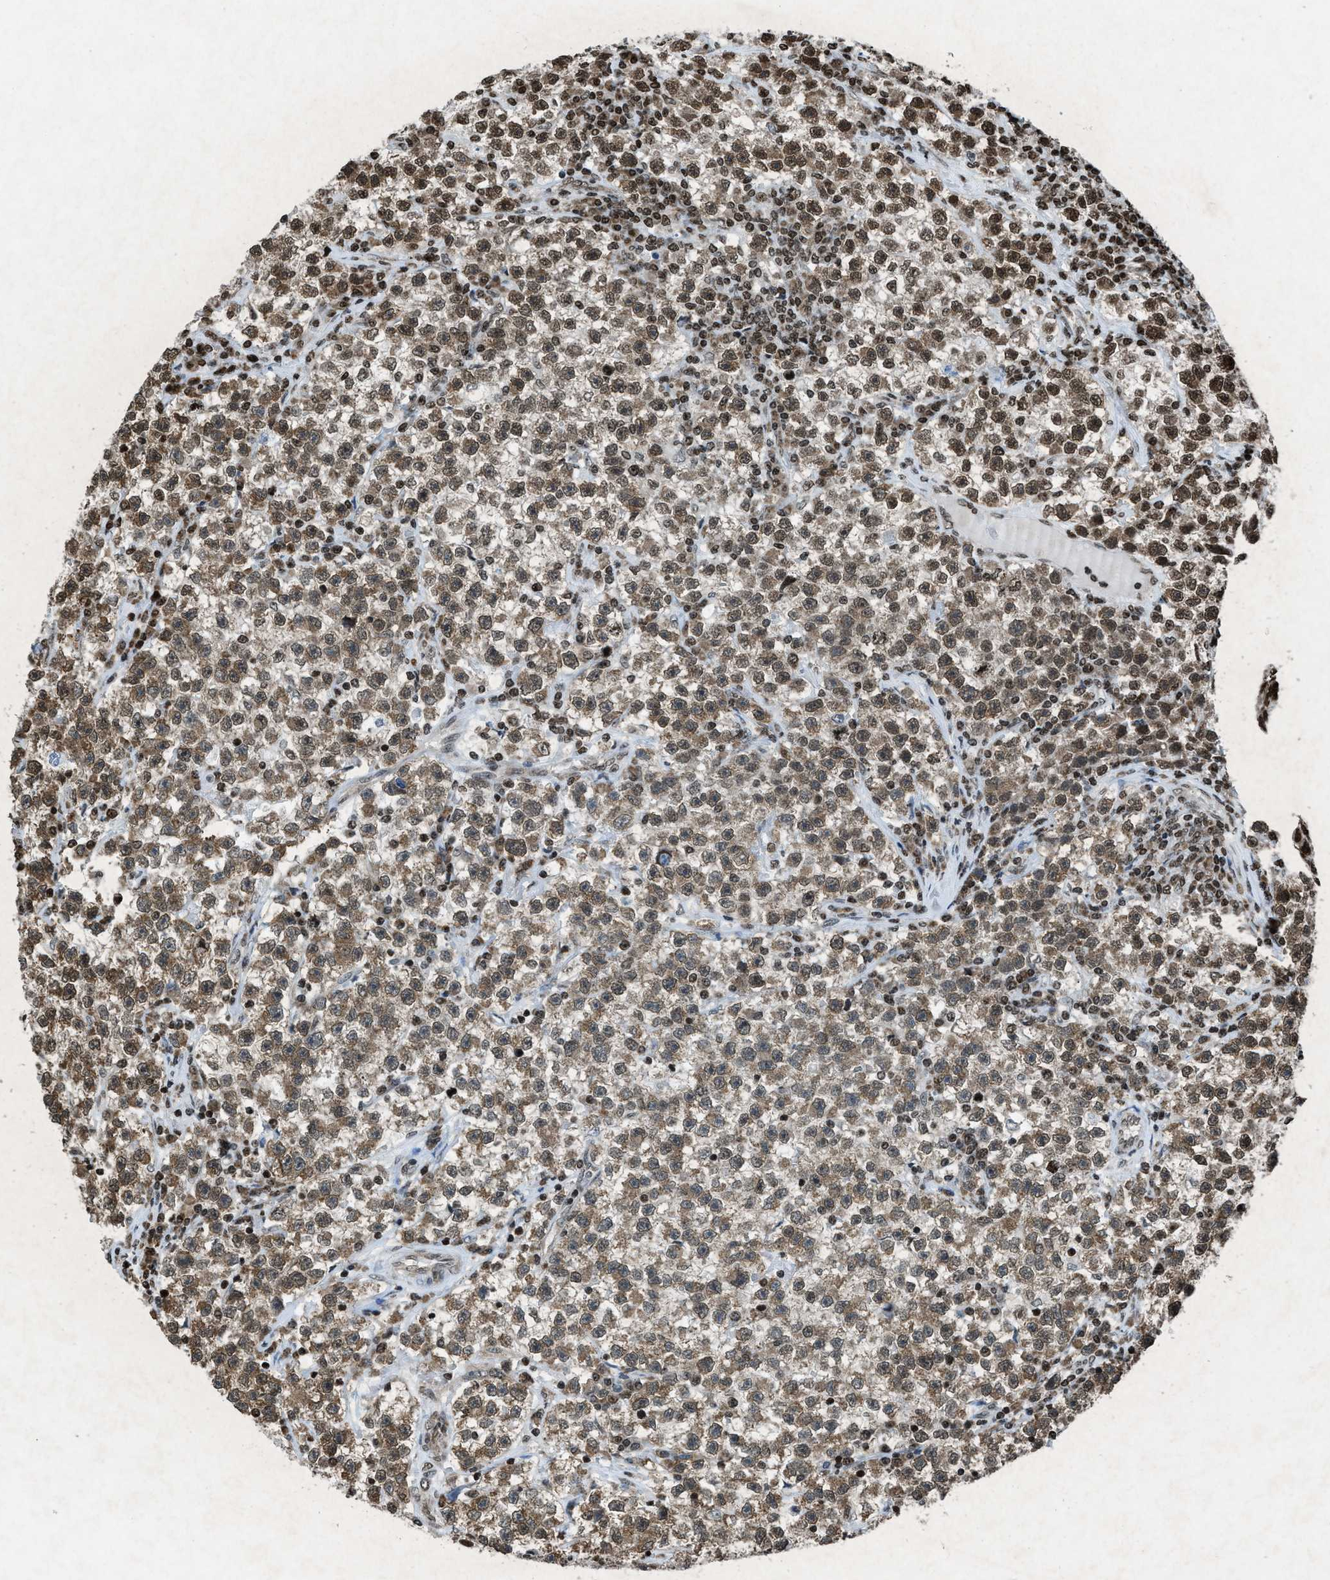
{"staining": {"intensity": "moderate", "quantity": ">75%", "location": "cytoplasmic/membranous,nuclear"}, "tissue": "testis cancer", "cell_type": "Tumor cells", "image_type": "cancer", "snomed": [{"axis": "morphology", "description": "Seminoma, NOS"}, {"axis": "topography", "description": "Testis"}], "caption": "Immunohistochemistry staining of testis cancer (seminoma), which reveals medium levels of moderate cytoplasmic/membranous and nuclear expression in about >75% of tumor cells indicating moderate cytoplasmic/membranous and nuclear protein expression. The staining was performed using DAB (brown) for protein detection and nuclei were counterstained in hematoxylin (blue).", "gene": "NXF1", "patient": {"sex": "male", "age": 22}}